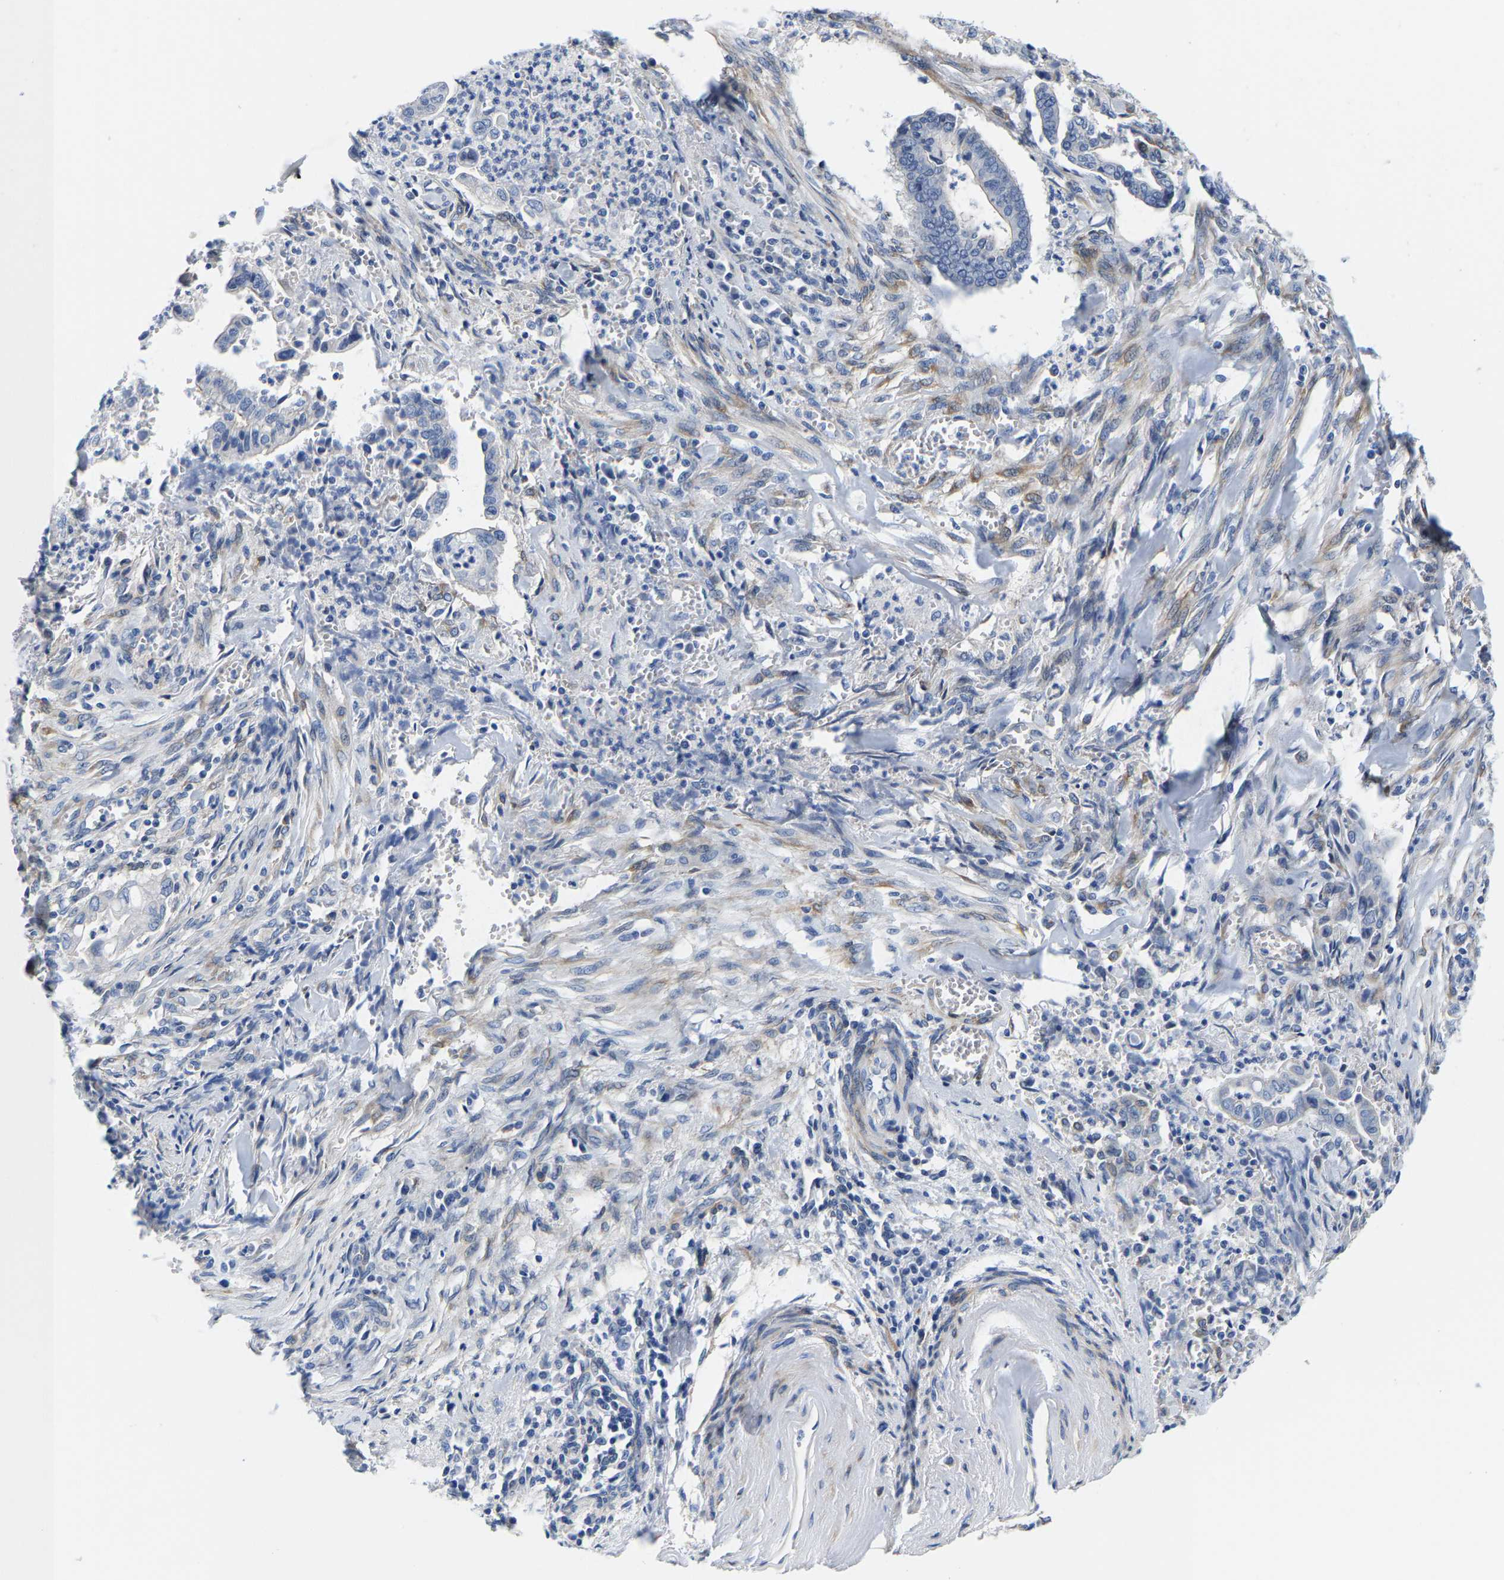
{"staining": {"intensity": "negative", "quantity": "none", "location": "none"}, "tissue": "cervical cancer", "cell_type": "Tumor cells", "image_type": "cancer", "snomed": [{"axis": "morphology", "description": "Adenocarcinoma, NOS"}, {"axis": "topography", "description": "Cervix"}], "caption": "Cervical adenocarcinoma was stained to show a protein in brown. There is no significant positivity in tumor cells. (Brightfield microscopy of DAB (3,3'-diaminobenzidine) immunohistochemistry at high magnification).", "gene": "DSCAM", "patient": {"sex": "female", "age": 44}}